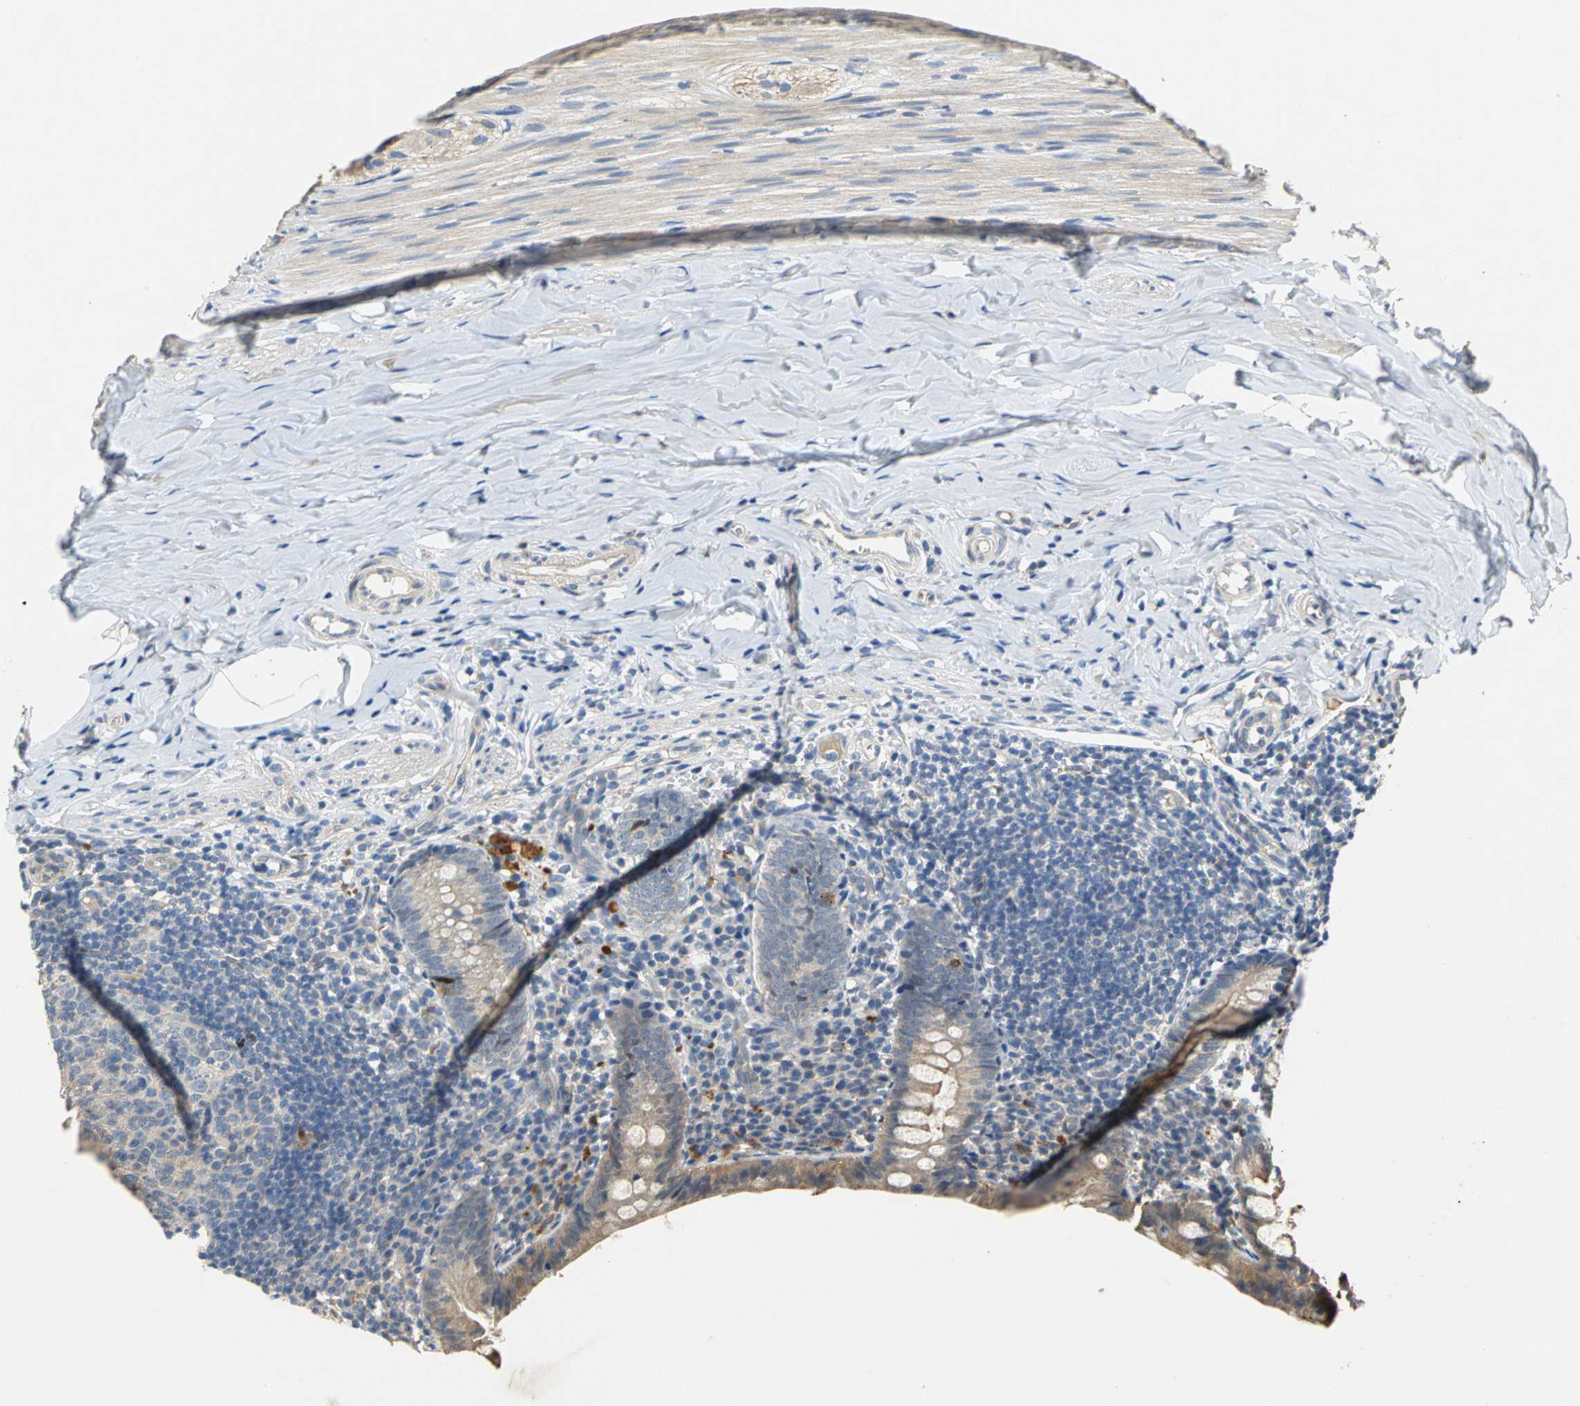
{"staining": {"intensity": "weak", "quantity": "25%-75%", "location": "cytoplasmic/membranous"}, "tissue": "appendix", "cell_type": "Glandular cells", "image_type": "normal", "snomed": [{"axis": "morphology", "description": "Normal tissue, NOS"}, {"axis": "topography", "description": "Appendix"}], "caption": "Immunohistochemistry micrograph of unremarkable appendix: human appendix stained using immunohistochemistry (IHC) shows low levels of weak protein expression localized specifically in the cytoplasmic/membranous of glandular cells, appearing as a cytoplasmic/membranous brown color.", "gene": "IL17RB", "patient": {"sex": "female", "age": 10}}